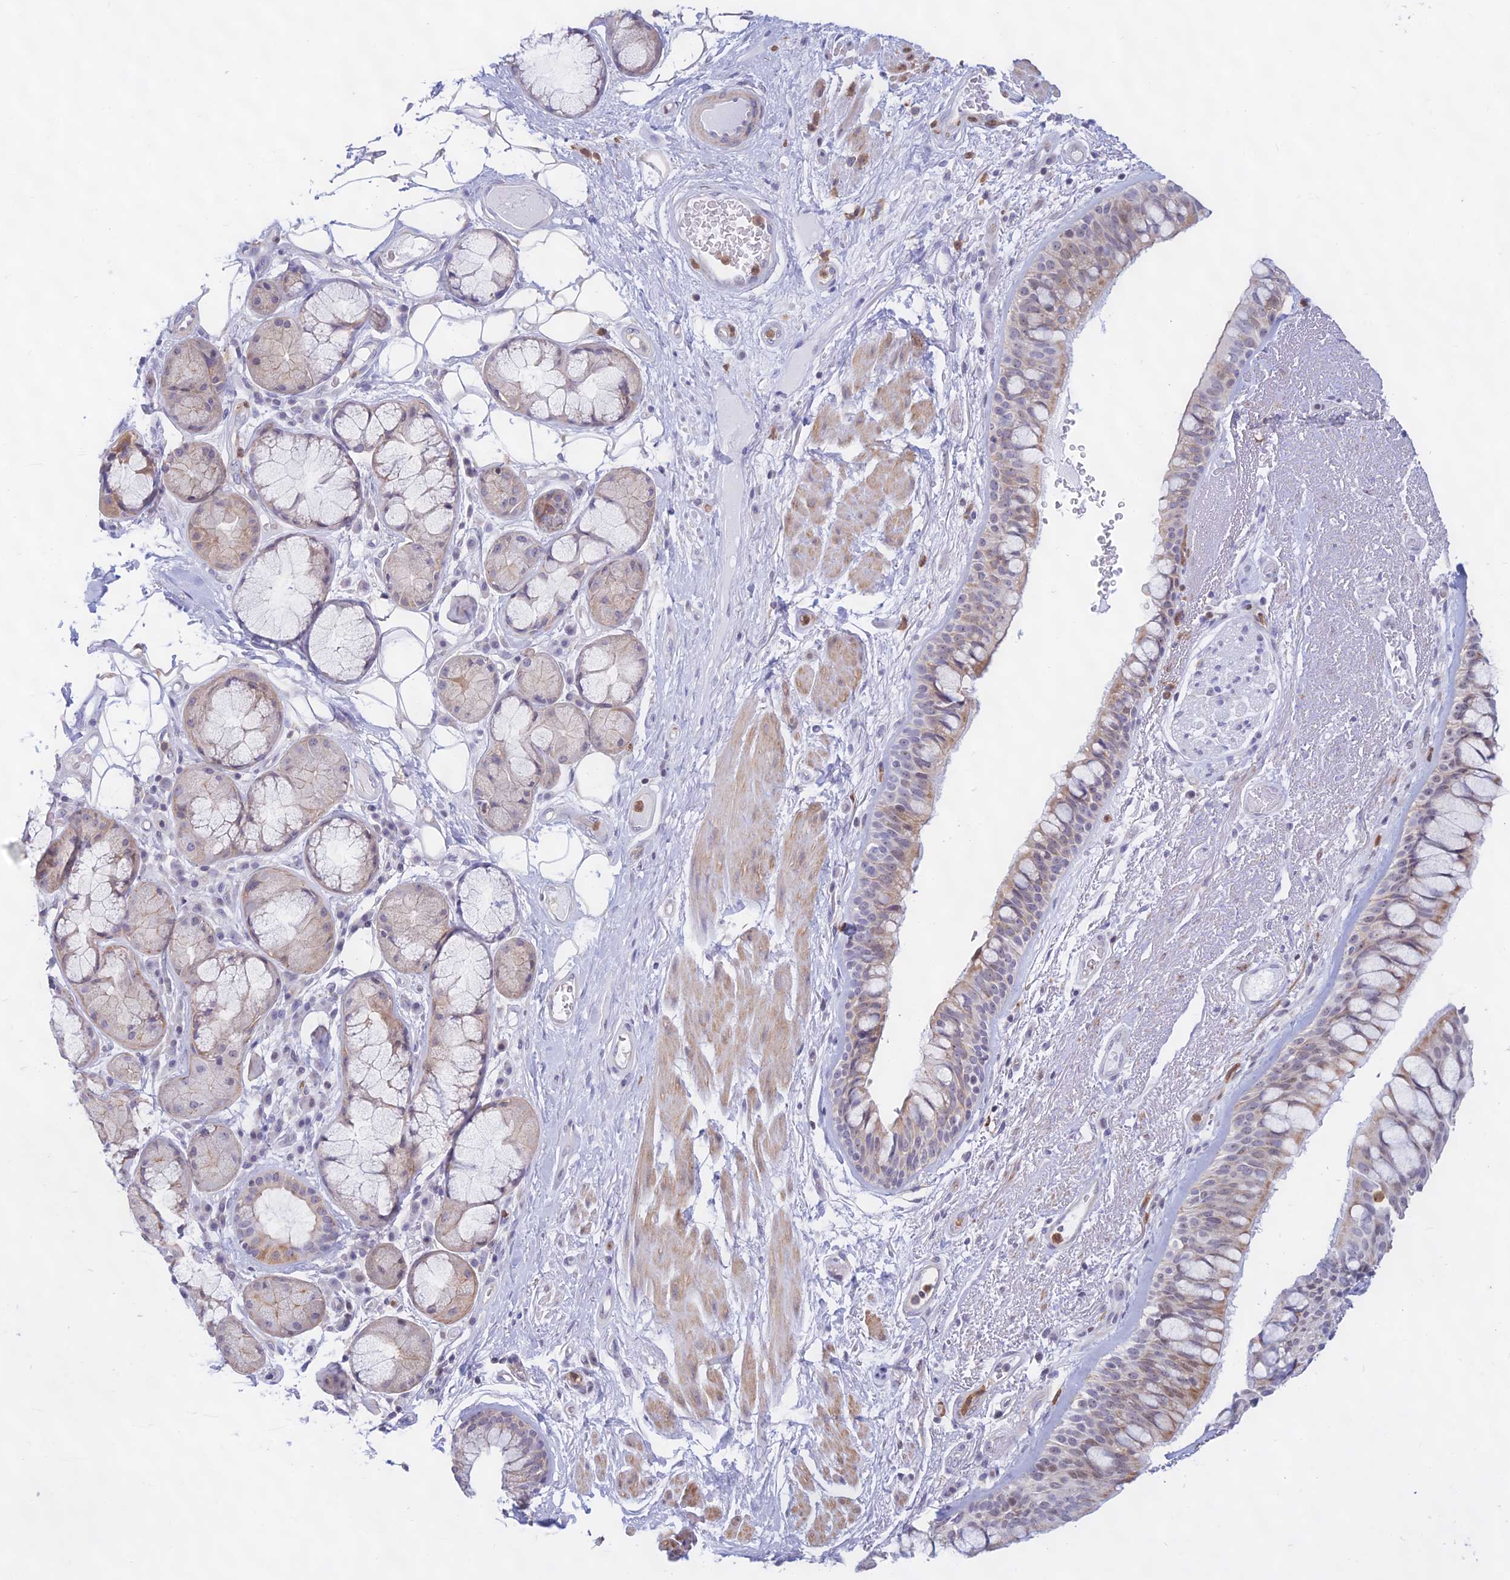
{"staining": {"intensity": "moderate", "quantity": "25%-75%", "location": "cytoplasmic/membranous,nuclear"}, "tissue": "bronchus", "cell_type": "Respiratory epithelial cells", "image_type": "normal", "snomed": [{"axis": "morphology", "description": "Normal tissue, NOS"}, {"axis": "morphology", "description": "Squamous cell carcinoma, NOS"}, {"axis": "topography", "description": "Lymph node"}, {"axis": "topography", "description": "Bronchus"}, {"axis": "topography", "description": "Lung"}], "caption": "Immunohistochemical staining of unremarkable bronchus shows 25%-75% levels of moderate cytoplasmic/membranous,nuclear protein staining in approximately 25%-75% of respiratory epithelial cells.", "gene": "KRR1", "patient": {"sex": "male", "age": 66}}